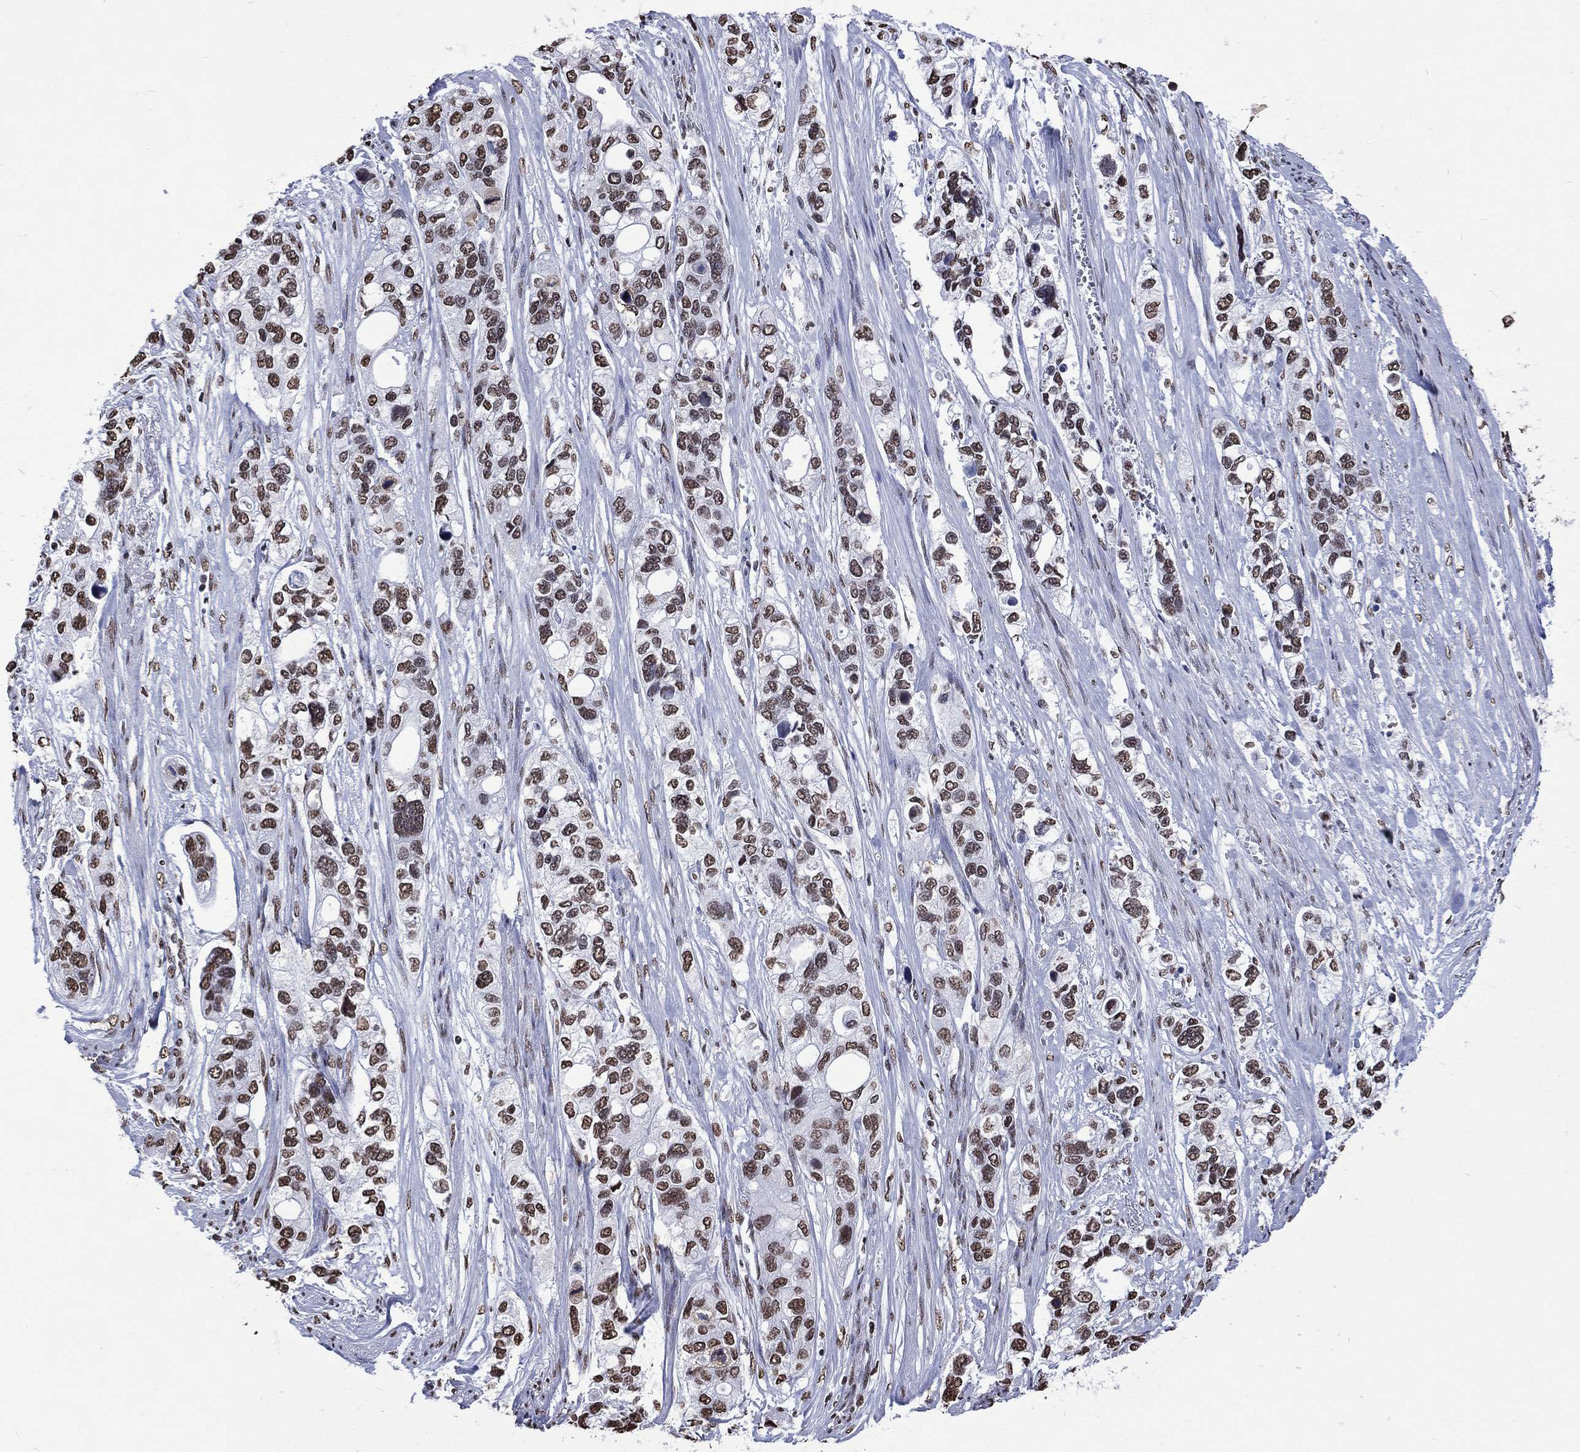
{"staining": {"intensity": "strong", "quantity": ">75%", "location": "nuclear"}, "tissue": "stomach cancer", "cell_type": "Tumor cells", "image_type": "cancer", "snomed": [{"axis": "morphology", "description": "Adenocarcinoma, NOS"}, {"axis": "topography", "description": "Stomach, upper"}], "caption": "Strong nuclear staining for a protein is appreciated in about >75% of tumor cells of stomach adenocarcinoma using immunohistochemistry (IHC).", "gene": "RETREG2", "patient": {"sex": "female", "age": 81}}